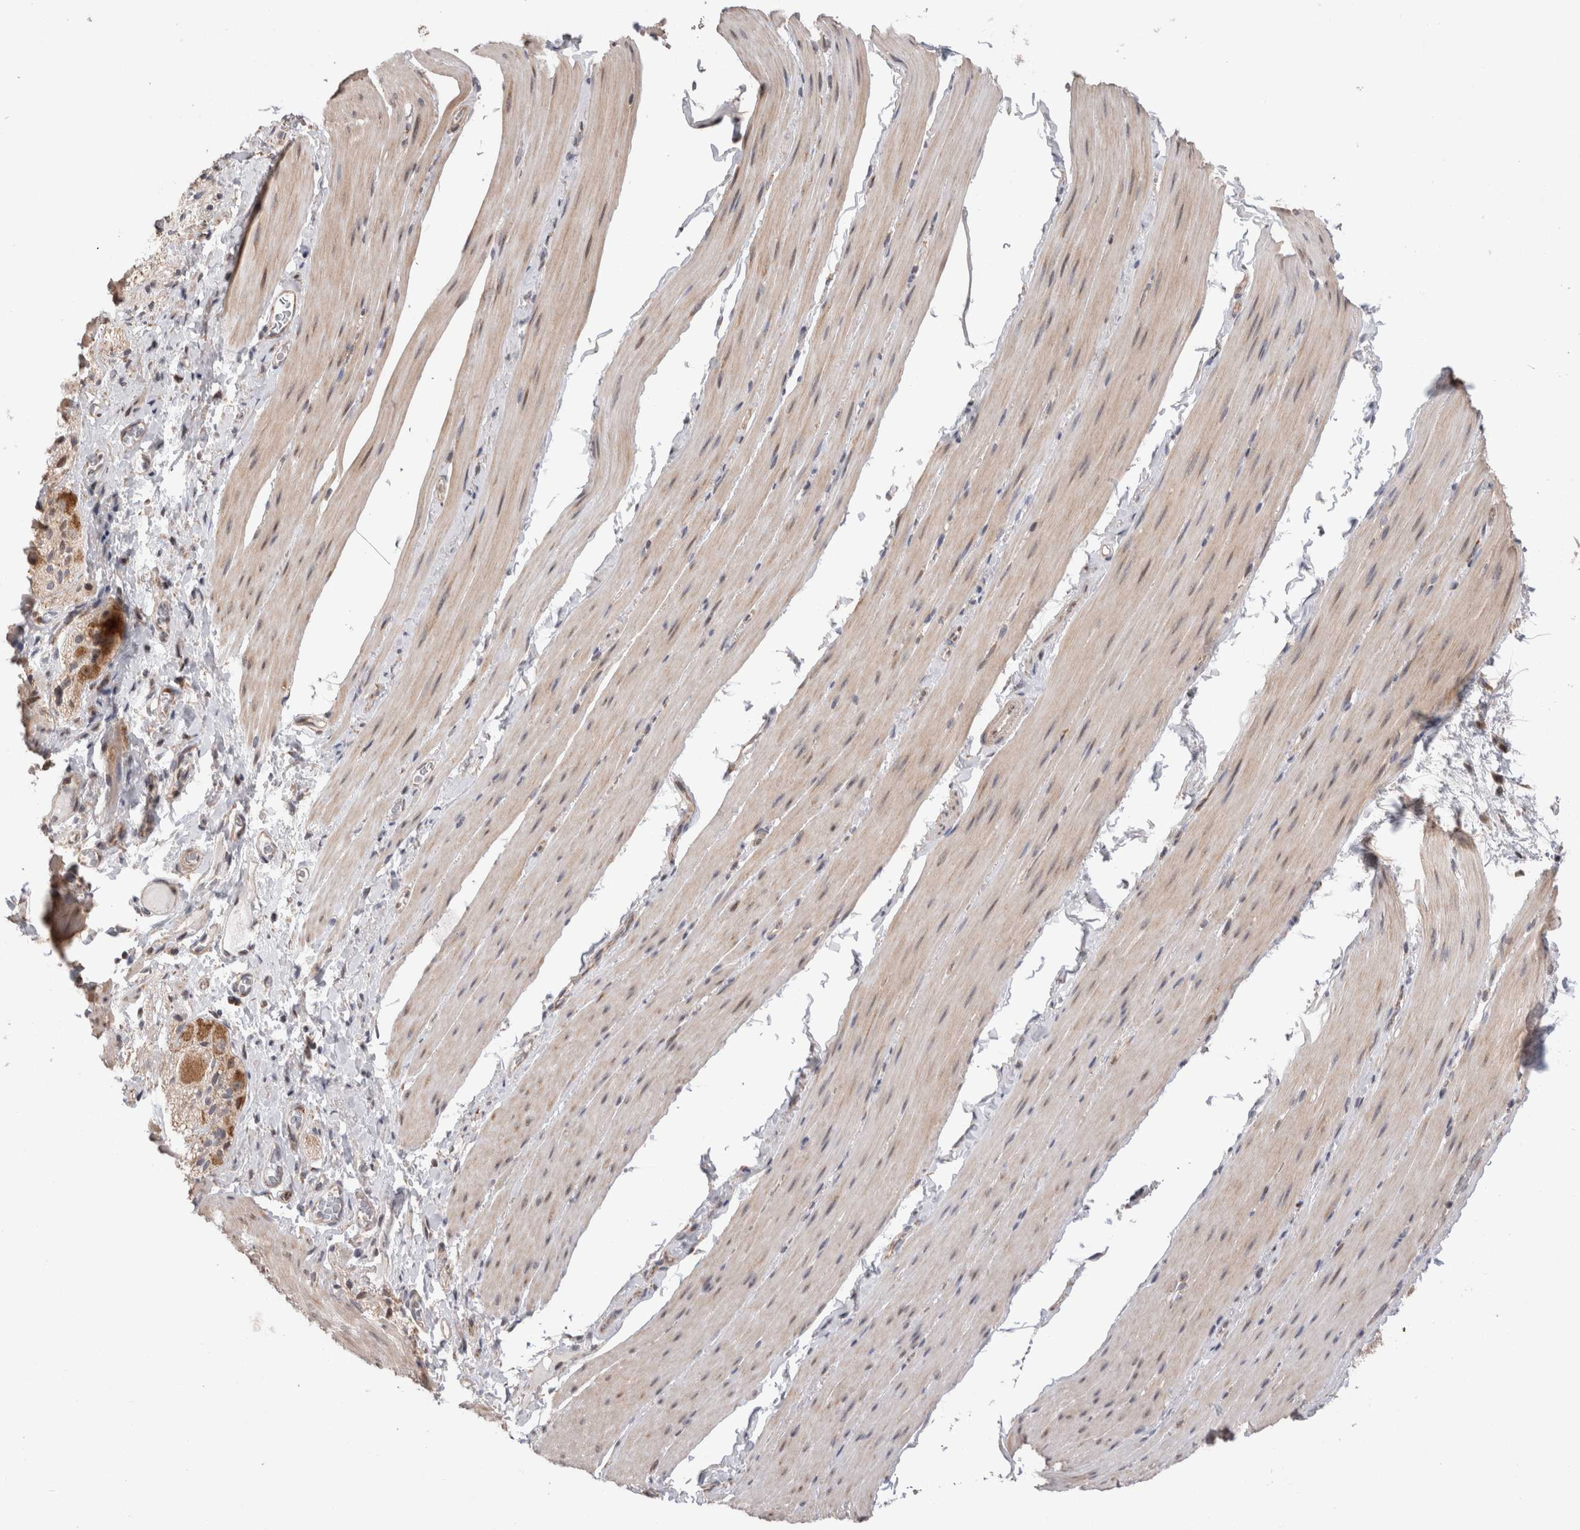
{"staining": {"intensity": "weak", "quantity": ">75%", "location": "cytoplasmic/membranous"}, "tissue": "smooth muscle", "cell_type": "Smooth muscle cells", "image_type": "normal", "snomed": [{"axis": "morphology", "description": "Normal tissue, NOS"}, {"axis": "topography", "description": "Smooth muscle"}, {"axis": "topography", "description": "Small intestine"}], "caption": "Smooth muscle cells reveal low levels of weak cytoplasmic/membranous positivity in about >75% of cells in benign smooth muscle. (Brightfield microscopy of DAB IHC at high magnification).", "gene": "MRPL37", "patient": {"sex": "female", "age": 84}}